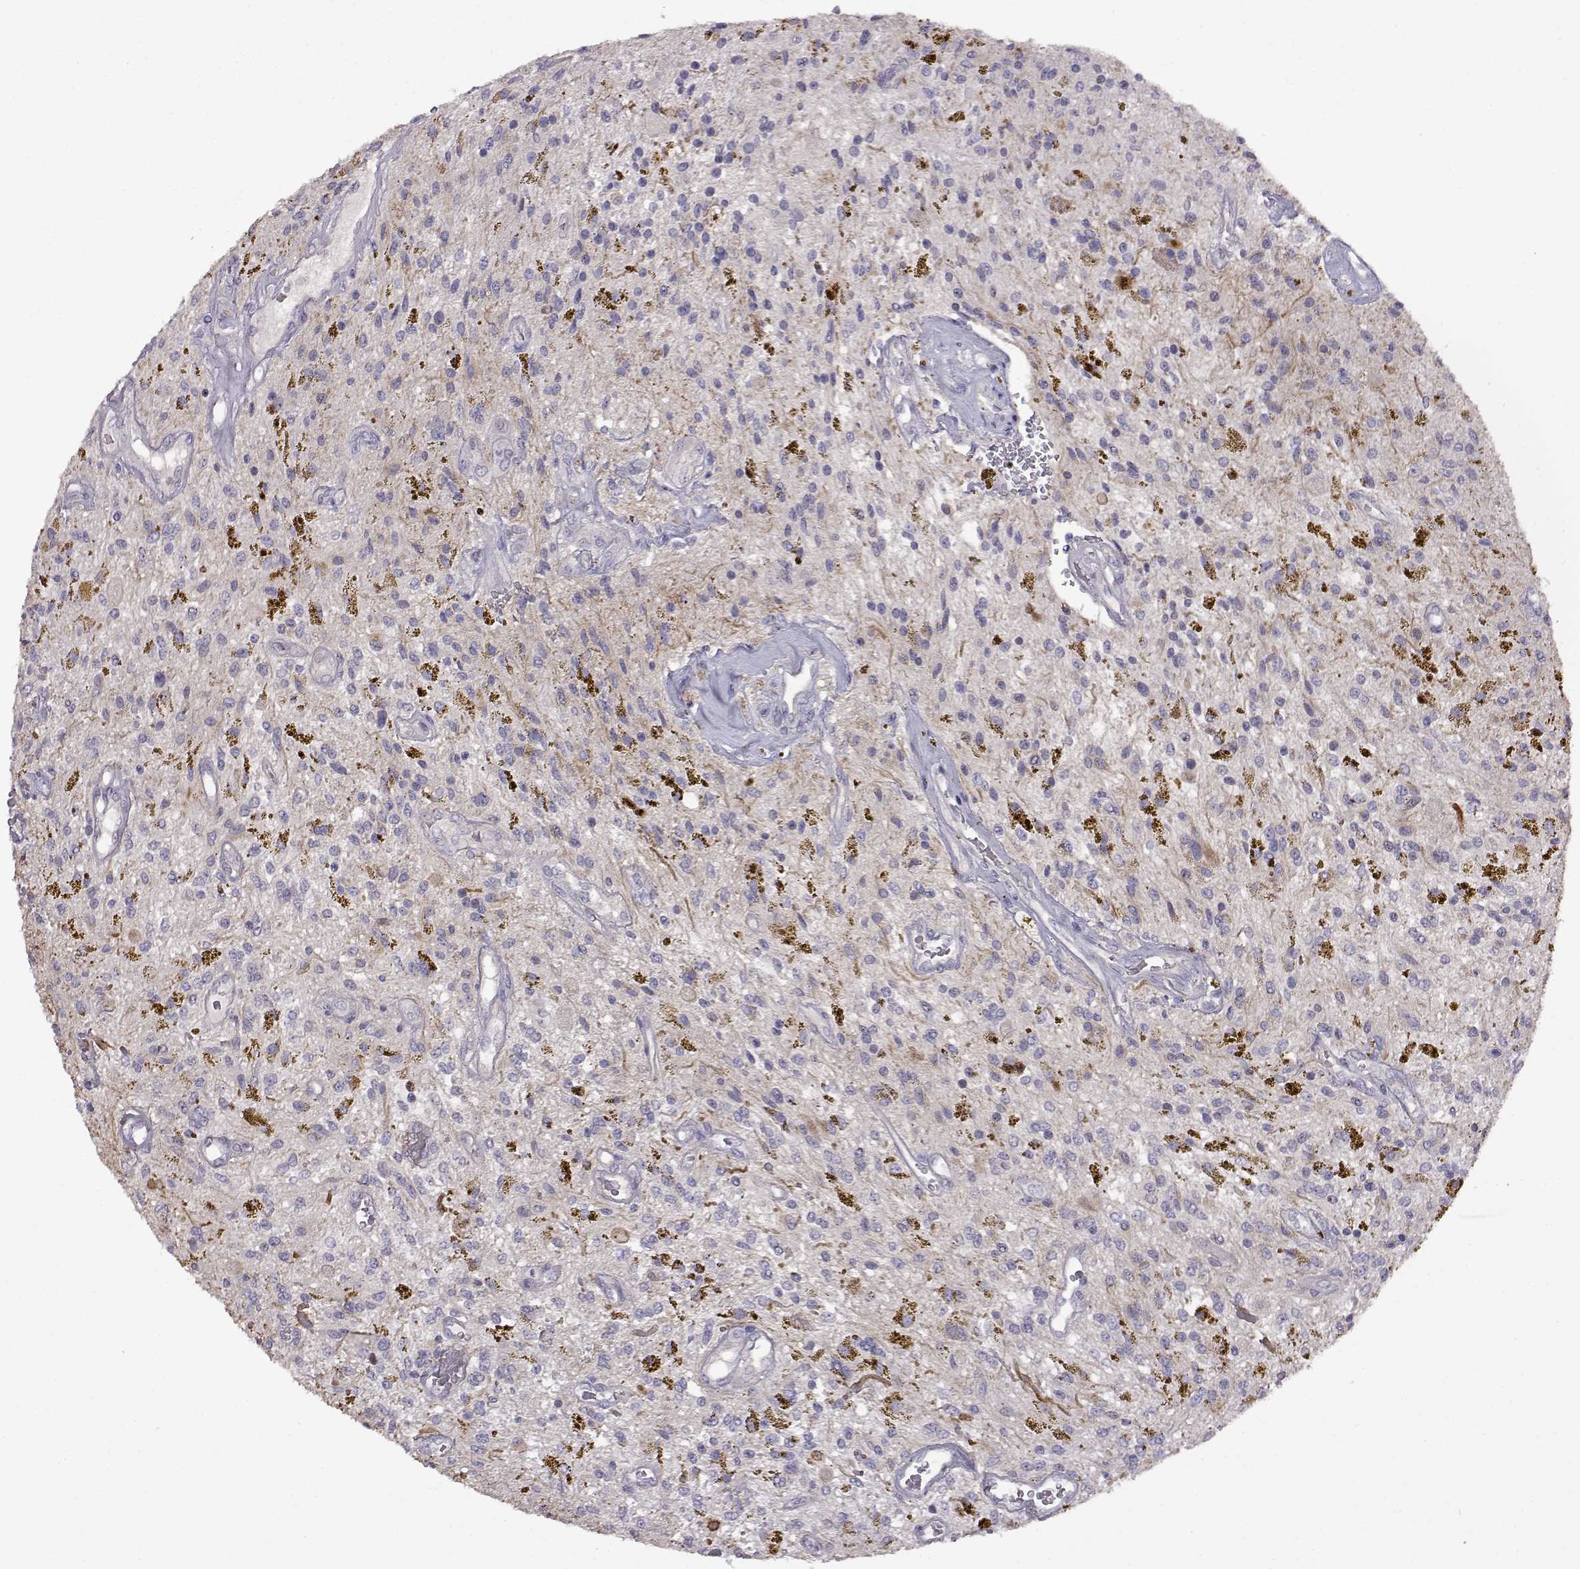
{"staining": {"intensity": "negative", "quantity": "none", "location": "none"}, "tissue": "glioma", "cell_type": "Tumor cells", "image_type": "cancer", "snomed": [{"axis": "morphology", "description": "Glioma, malignant, Low grade"}, {"axis": "topography", "description": "Cerebellum"}], "caption": "This is a histopathology image of IHC staining of low-grade glioma (malignant), which shows no expression in tumor cells.", "gene": "VGF", "patient": {"sex": "female", "age": 14}}